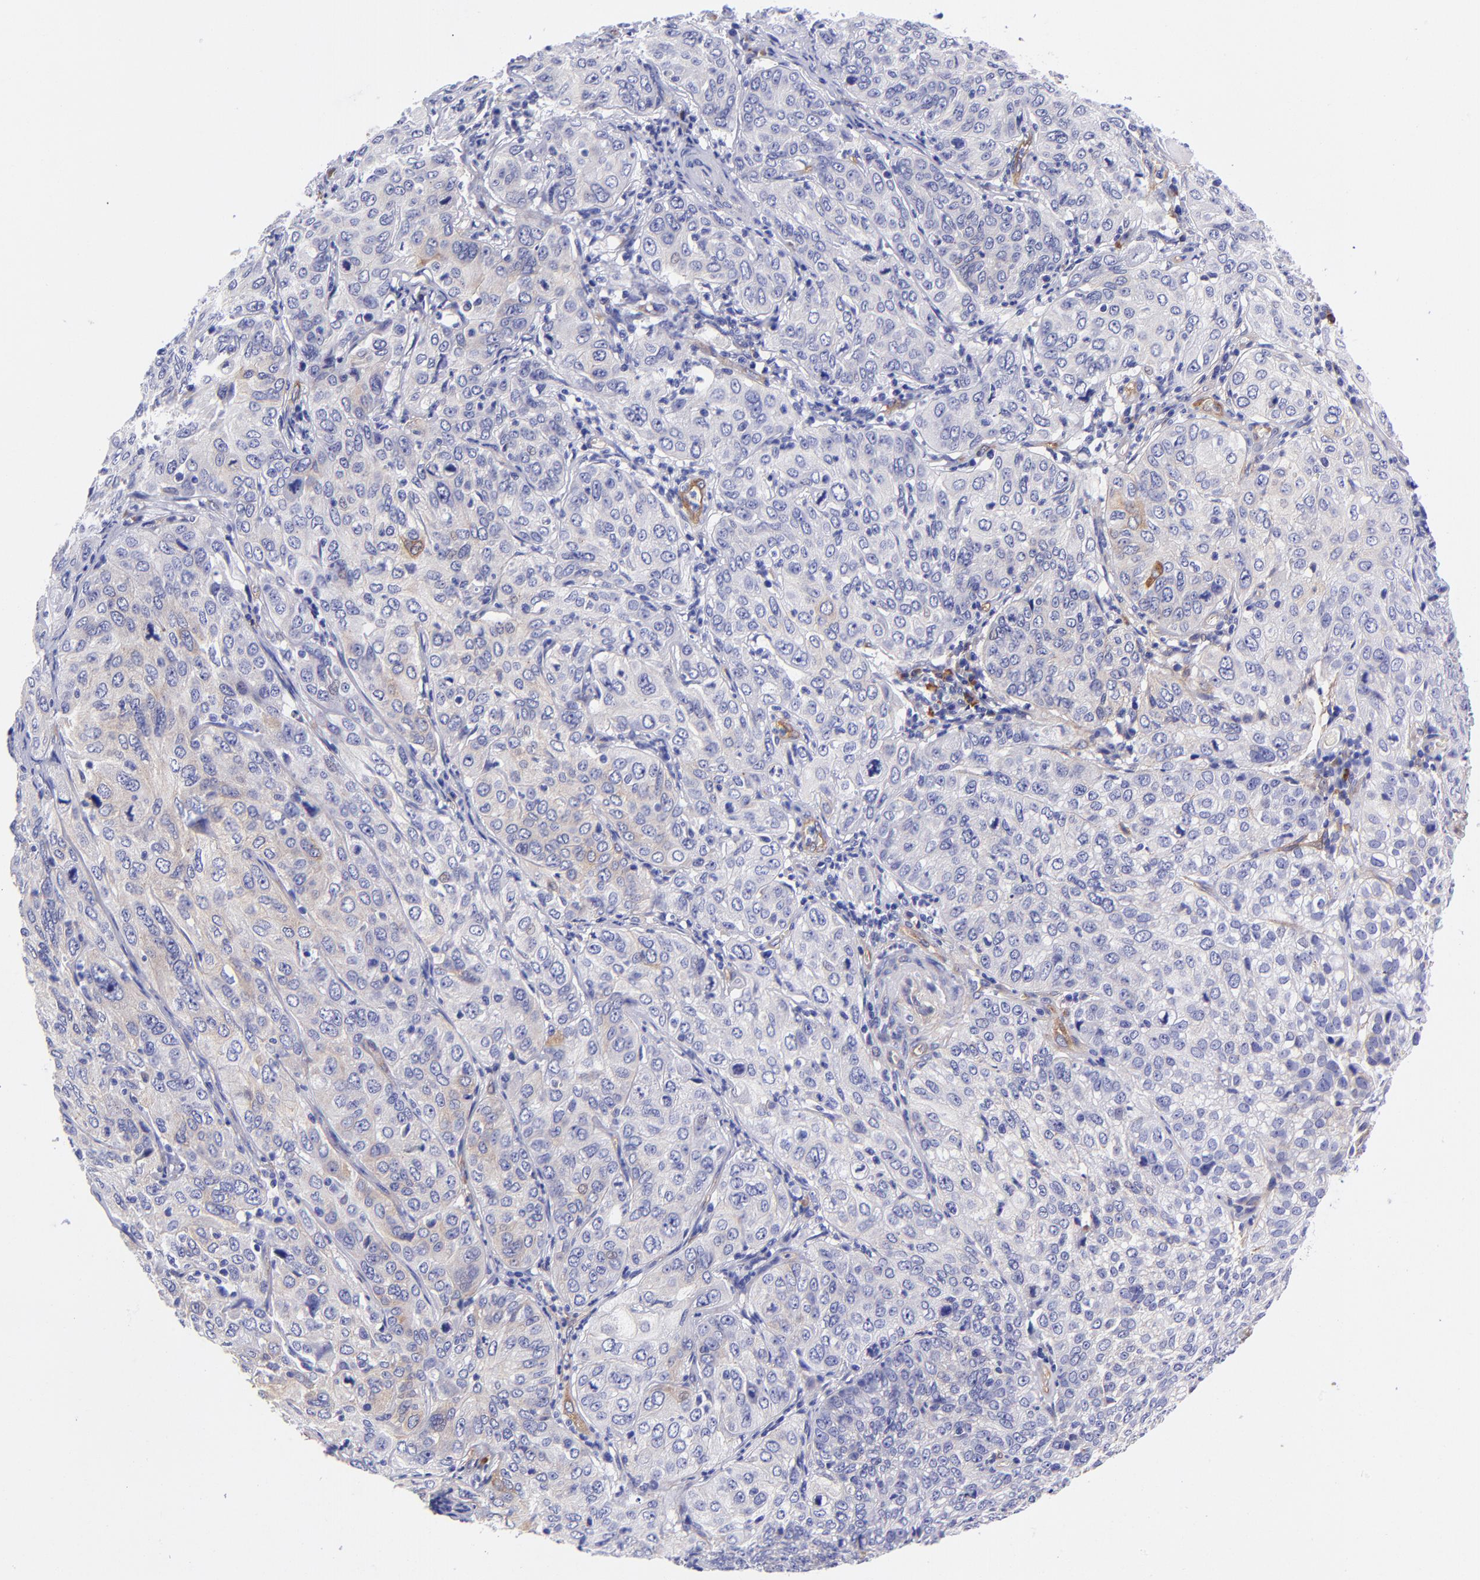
{"staining": {"intensity": "weak", "quantity": "<25%", "location": "cytoplasmic/membranous"}, "tissue": "cervical cancer", "cell_type": "Tumor cells", "image_type": "cancer", "snomed": [{"axis": "morphology", "description": "Squamous cell carcinoma, NOS"}, {"axis": "topography", "description": "Cervix"}], "caption": "Immunohistochemical staining of cervical squamous cell carcinoma demonstrates no significant staining in tumor cells.", "gene": "PPFIBP1", "patient": {"sex": "female", "age": 38}}